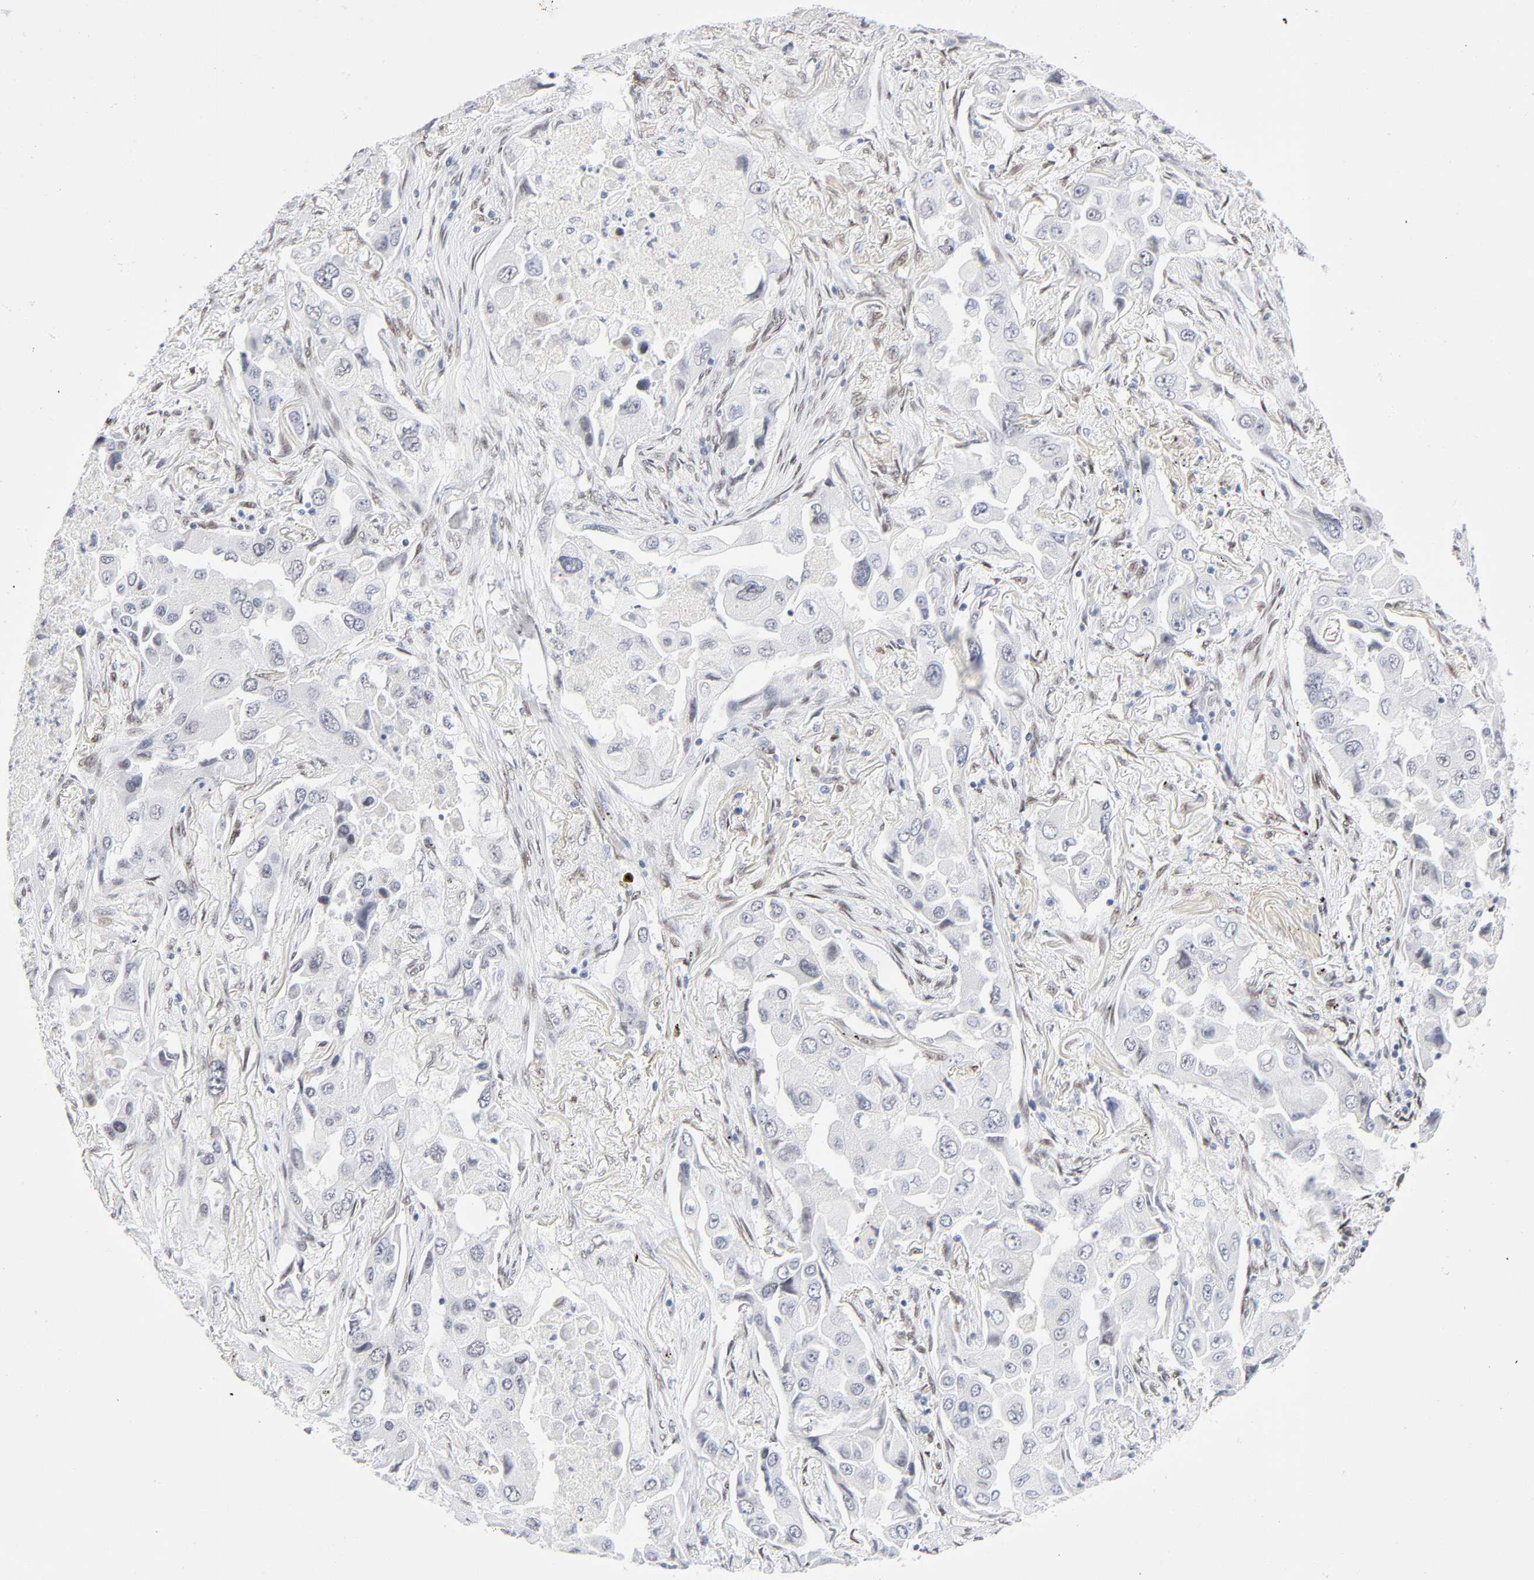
{"staining": {"intensity": "negative", "quantity": "none", "location": "none"}, "tissue": "lung cancer", "cell_type": "Tumor cells", "image_type": "cancer", "snomed": [{"axis": "morphology", "description": "Adenocarcinoma, NOS"}, {"axis": "topography", "description": "Lung"}], "caption": "High magnification brightfield microscopy of lung cancer stained with DAB (3,3'-diaminobenzidine) (brown) and counterstained with hematoxylin (blue): tumor cells show no significant positivity.", "gene": "NFIC", "patient": {"sex": "female", "age": 65}}